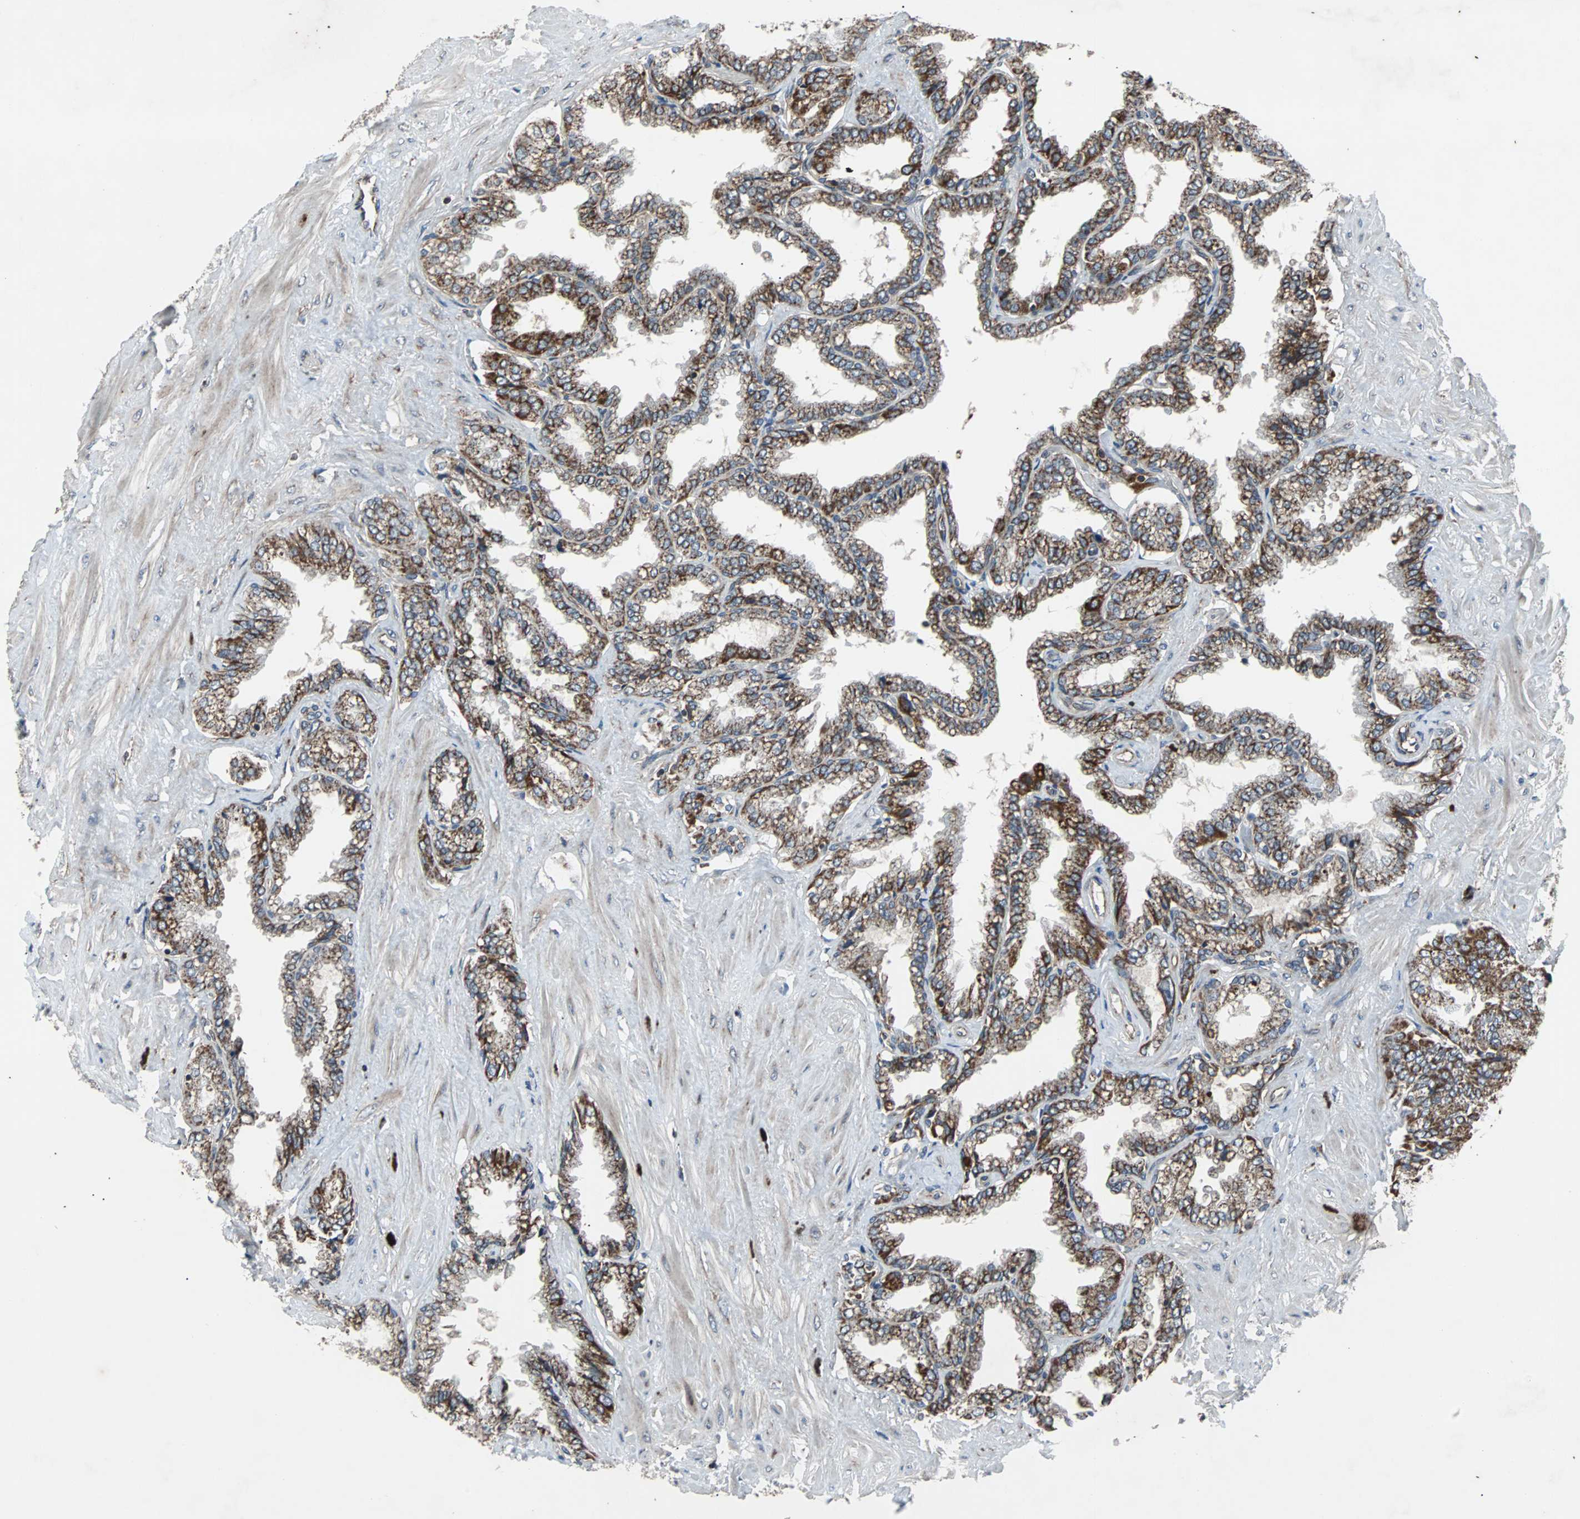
{"staining": {"intensity": "moderate", "quantity": ">75%", "location": "cytoplasmic/membranous"}, "tissue": "seminal vesicle", "cell_type": "Glandular cells", "image_type": "normal", "snomed": [{"axis": "morphology", "description": "Normal tissue, NOS"}, {"axis": "topography", "description": "Seminal veicle"}], "caption": "Immunohistochemical staining of unremarkable human seminal vesicle exhibits >75% levels of moderate cytoplasmic/membranous protein expression in about >75% of glandular cells. (Brightfield microscopy of DAB IHC at high magnification).", "gene": "ACTR3", "patient": {"sex": "male", "age": 46}}